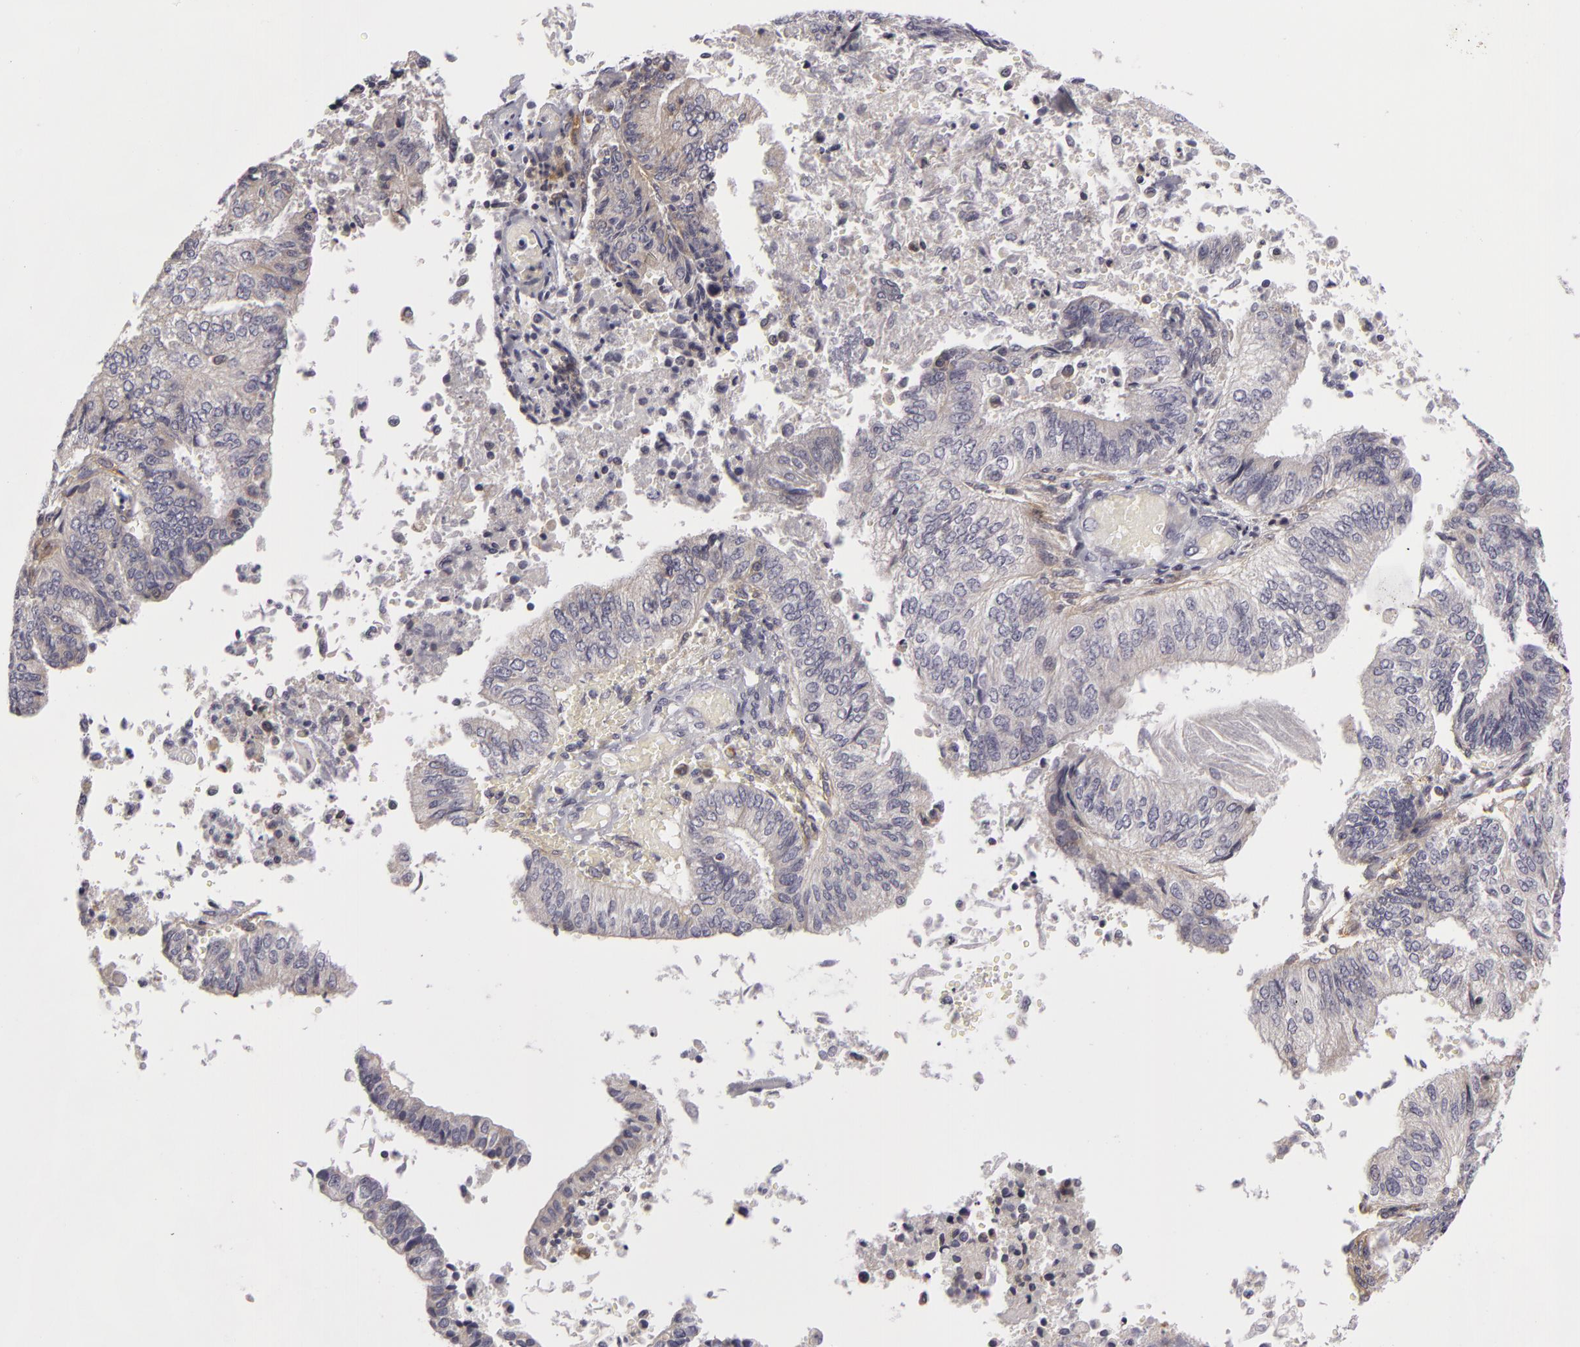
{"staining": {"intensity": "weak", "quantity": "<25%", "location": "cytoplasmic/membranous"}, "tissue": "endometrial cancer", "cell_type": "Tumor cells", "image_type": "cancer", "snomed": [{"axis": "morphology", "description": "Adenocarcinoma, NOS"}, {"axis": "topography", "description": "Endometrium"}], "caption": "This is a micrograph of IHC staining of adenocarcinoma (endometrial), which shows no positivity in tumor cells.", "gene": "ATP2B3", "patient": {"sex": "female", "age": 55}}